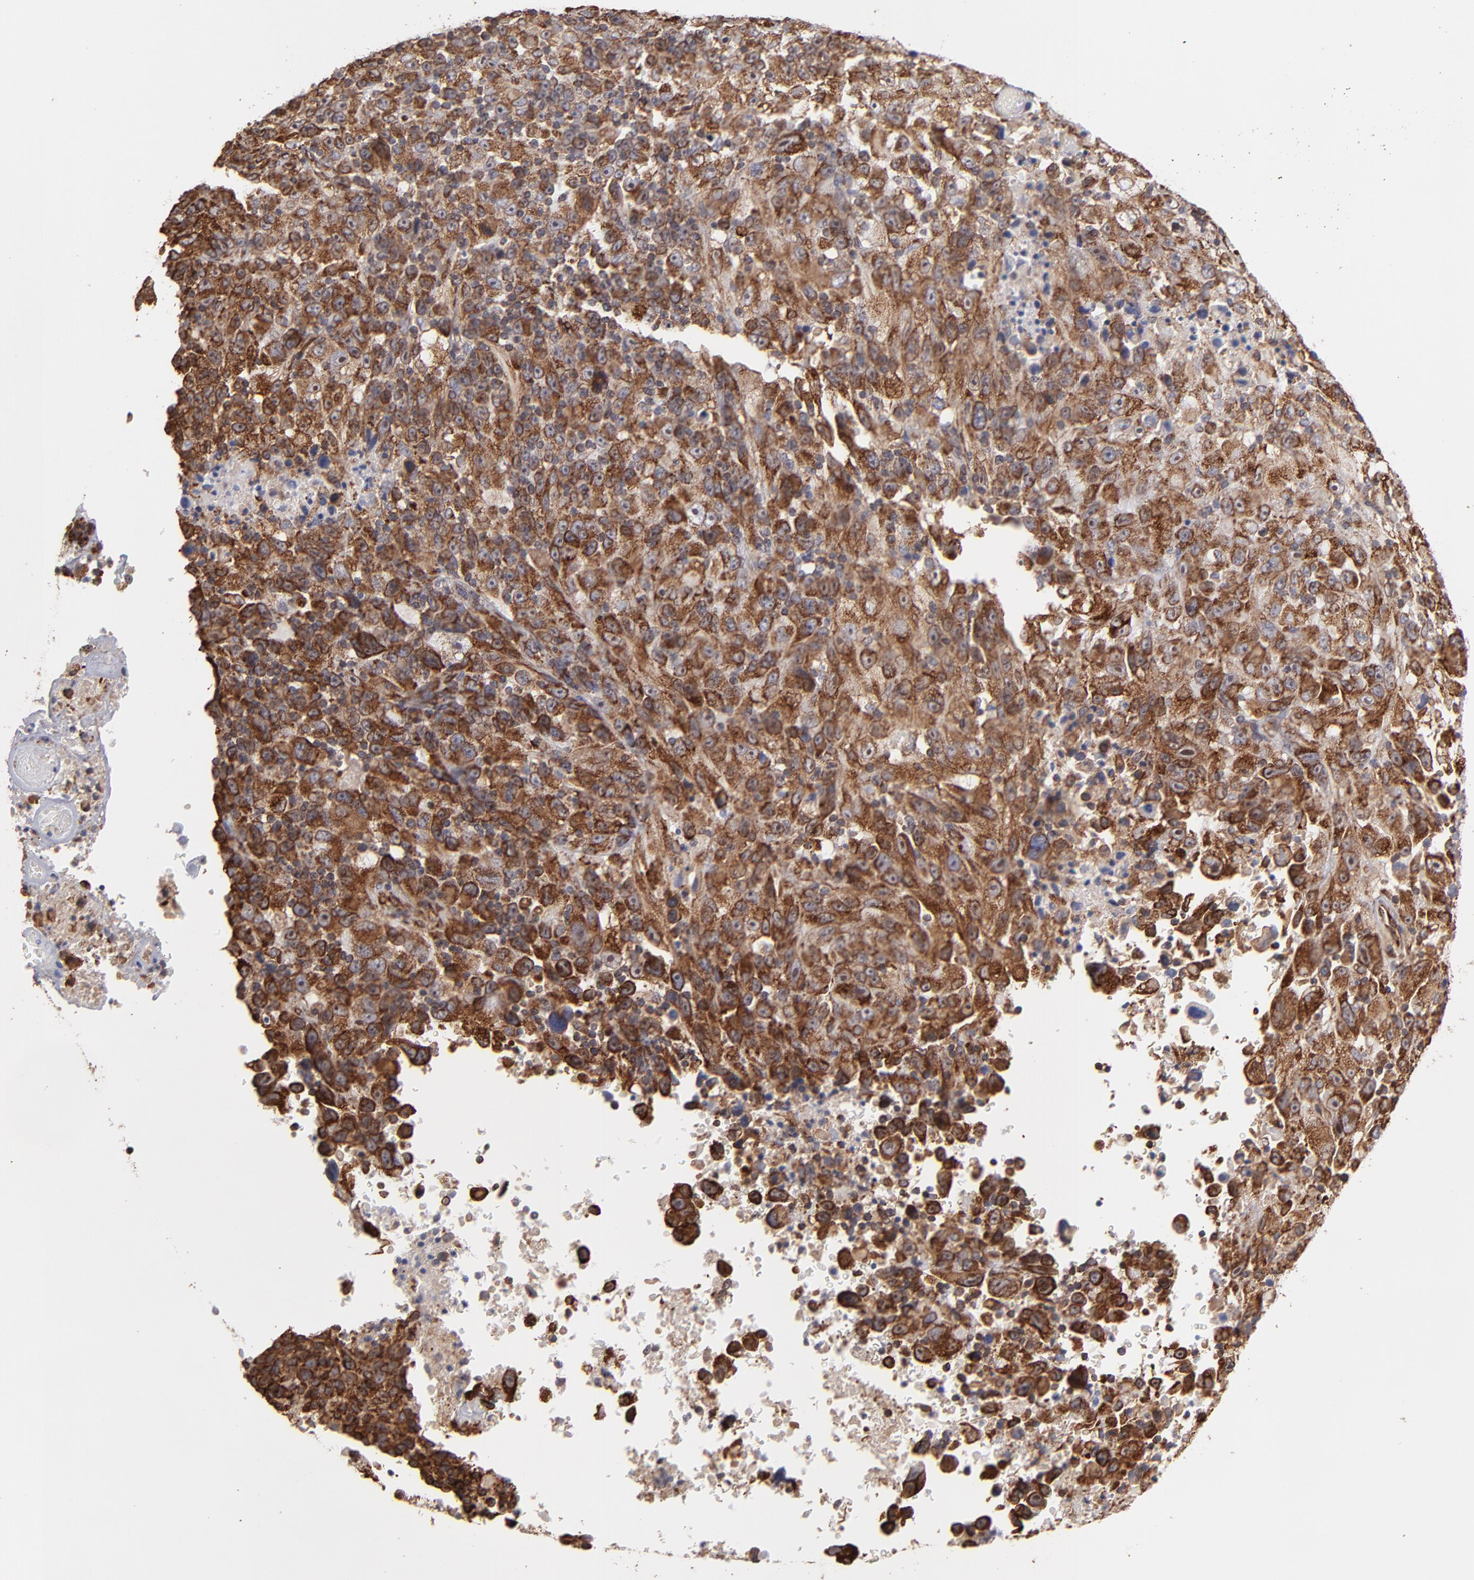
{"staining": {"intensity": "strong", "quantity": ">75%", "location": "cytoplasmic/membranous"}, "tissue": "melanoma", "cell_type": "Tumor cells", "image_type": "cancer", "snomed": [{"axis": "morphology", "description": "Malignant melanoma, Metastatic site"}, {"axis": "topography", "description": "Cerebral cortex"}], "caption": "Immunohistochemistry (DAB (3,3'-diaminobenzidine)) staining of melanoma shows strong cytoplasmic/membranous protein staining in approximately >75% of tumor cells.", "gene": "KTN1", "patient": {"sex": "female", "age": 52}}